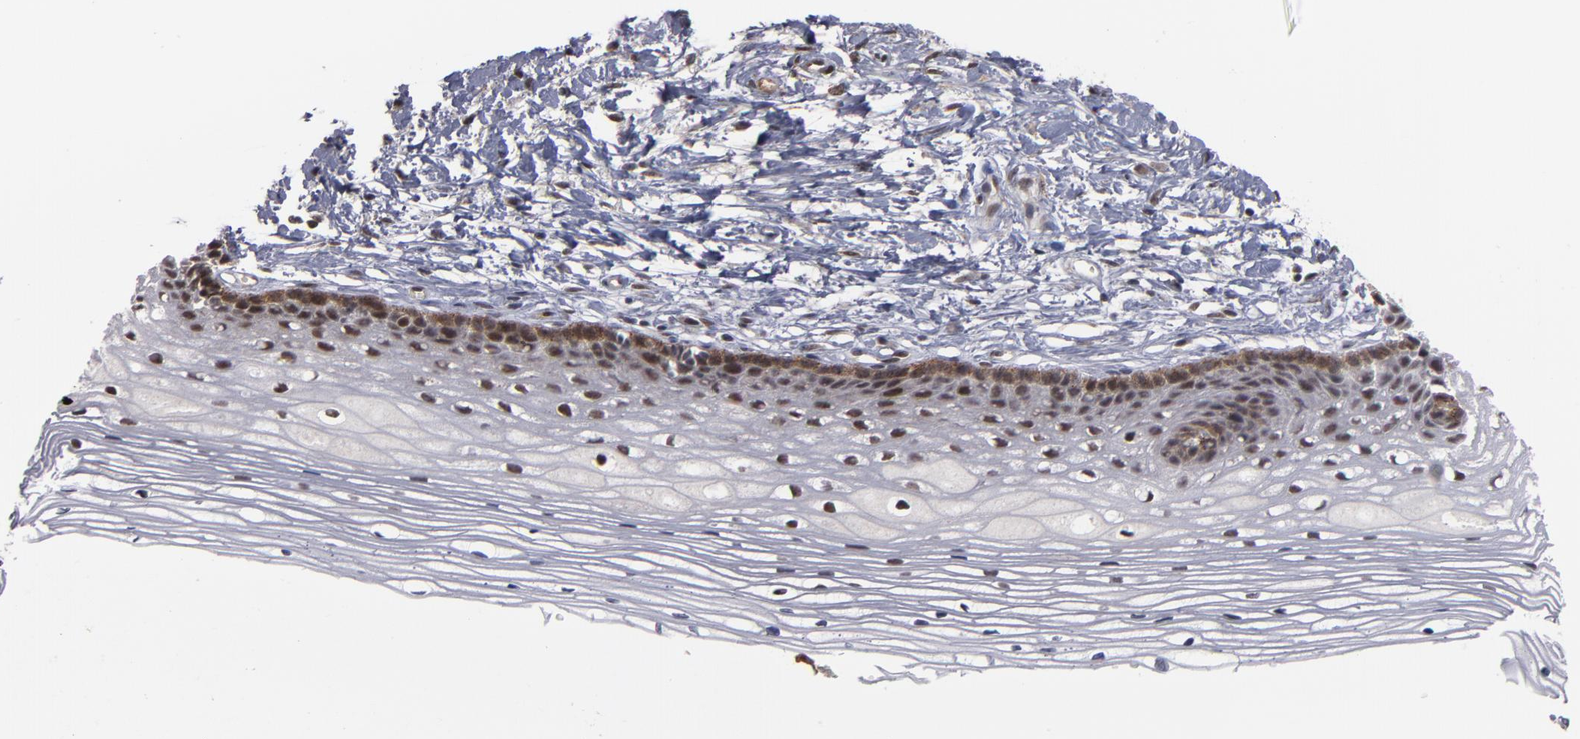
{"staining": {"intensity": "weak", "quantity": ">75%", "location": "nuclear"}, "tissue": "cervix", "cell_type": "Glandular cells", "image_type": "normal", "snomed": [{"axis": "morphology", "description": "Normal tissue, NOS"}, {"axis": "topography", "description": "Cervix"}], "caption": "A brown stain labels weak nuclear expression of a protein in glandular cells of unremarkable human cervix.", "gene": "ZNF75A", "patient": {"sex": "female", "age": 77}}